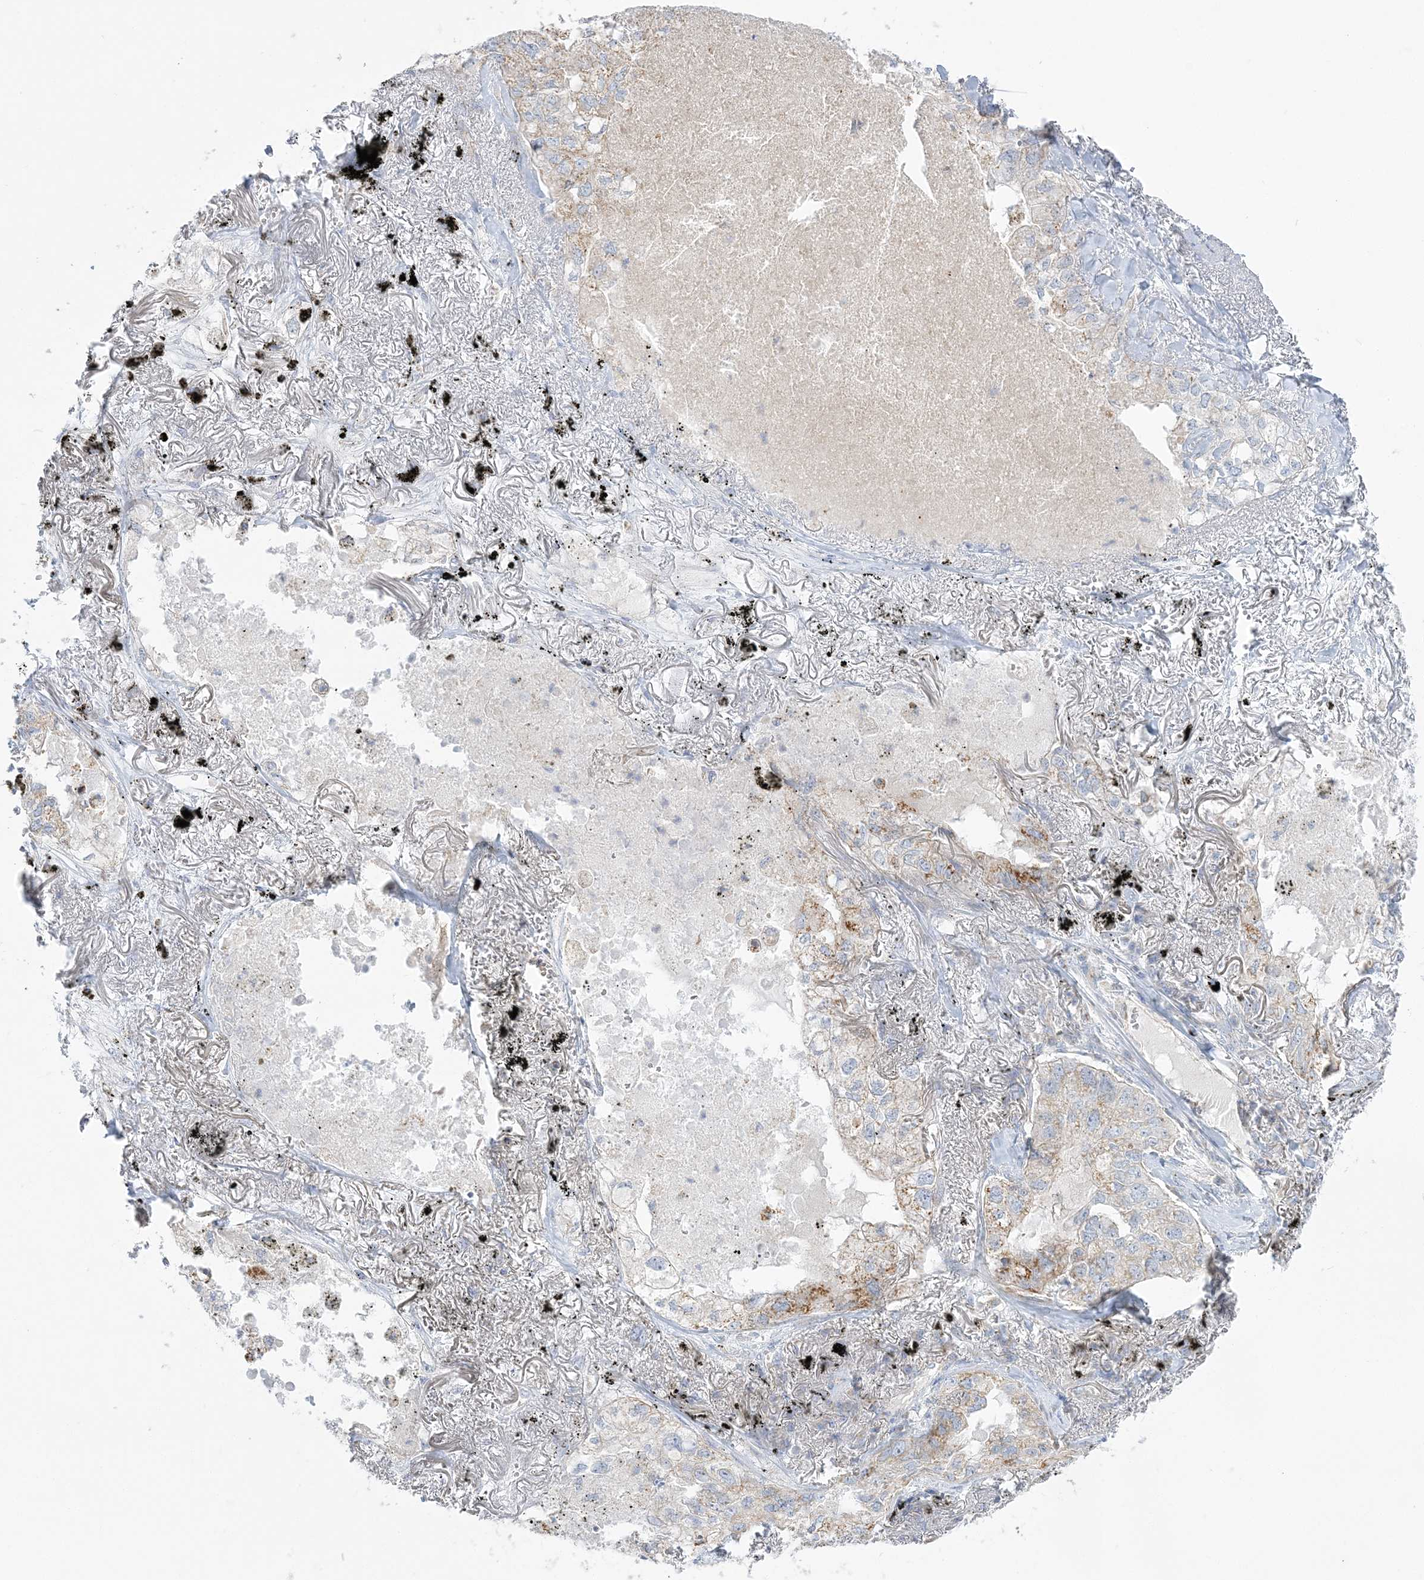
{"staining": {"intensity": "weak", "quantity": "25%-75%", "location": "cytoplasmic/membranous"}, "tissue": "lung cancer", "cell_type": "Tumor cells", "image_type": "cancer", "snomed": [{"axis": "morphology", "description": "Adenocarcinoma, NOS"}, {"axis": "topography", "description": "Lung"}], "caption": "Approximately 25%-75% of tumor cells in adenocarcinoma (lung) demonstrate weak cytoplasmic/membranous protein staining as visualized by brown immunohistochemical staining.", "gene": "TBC1D14", "patient": {"sex": "male", "age": 65}}